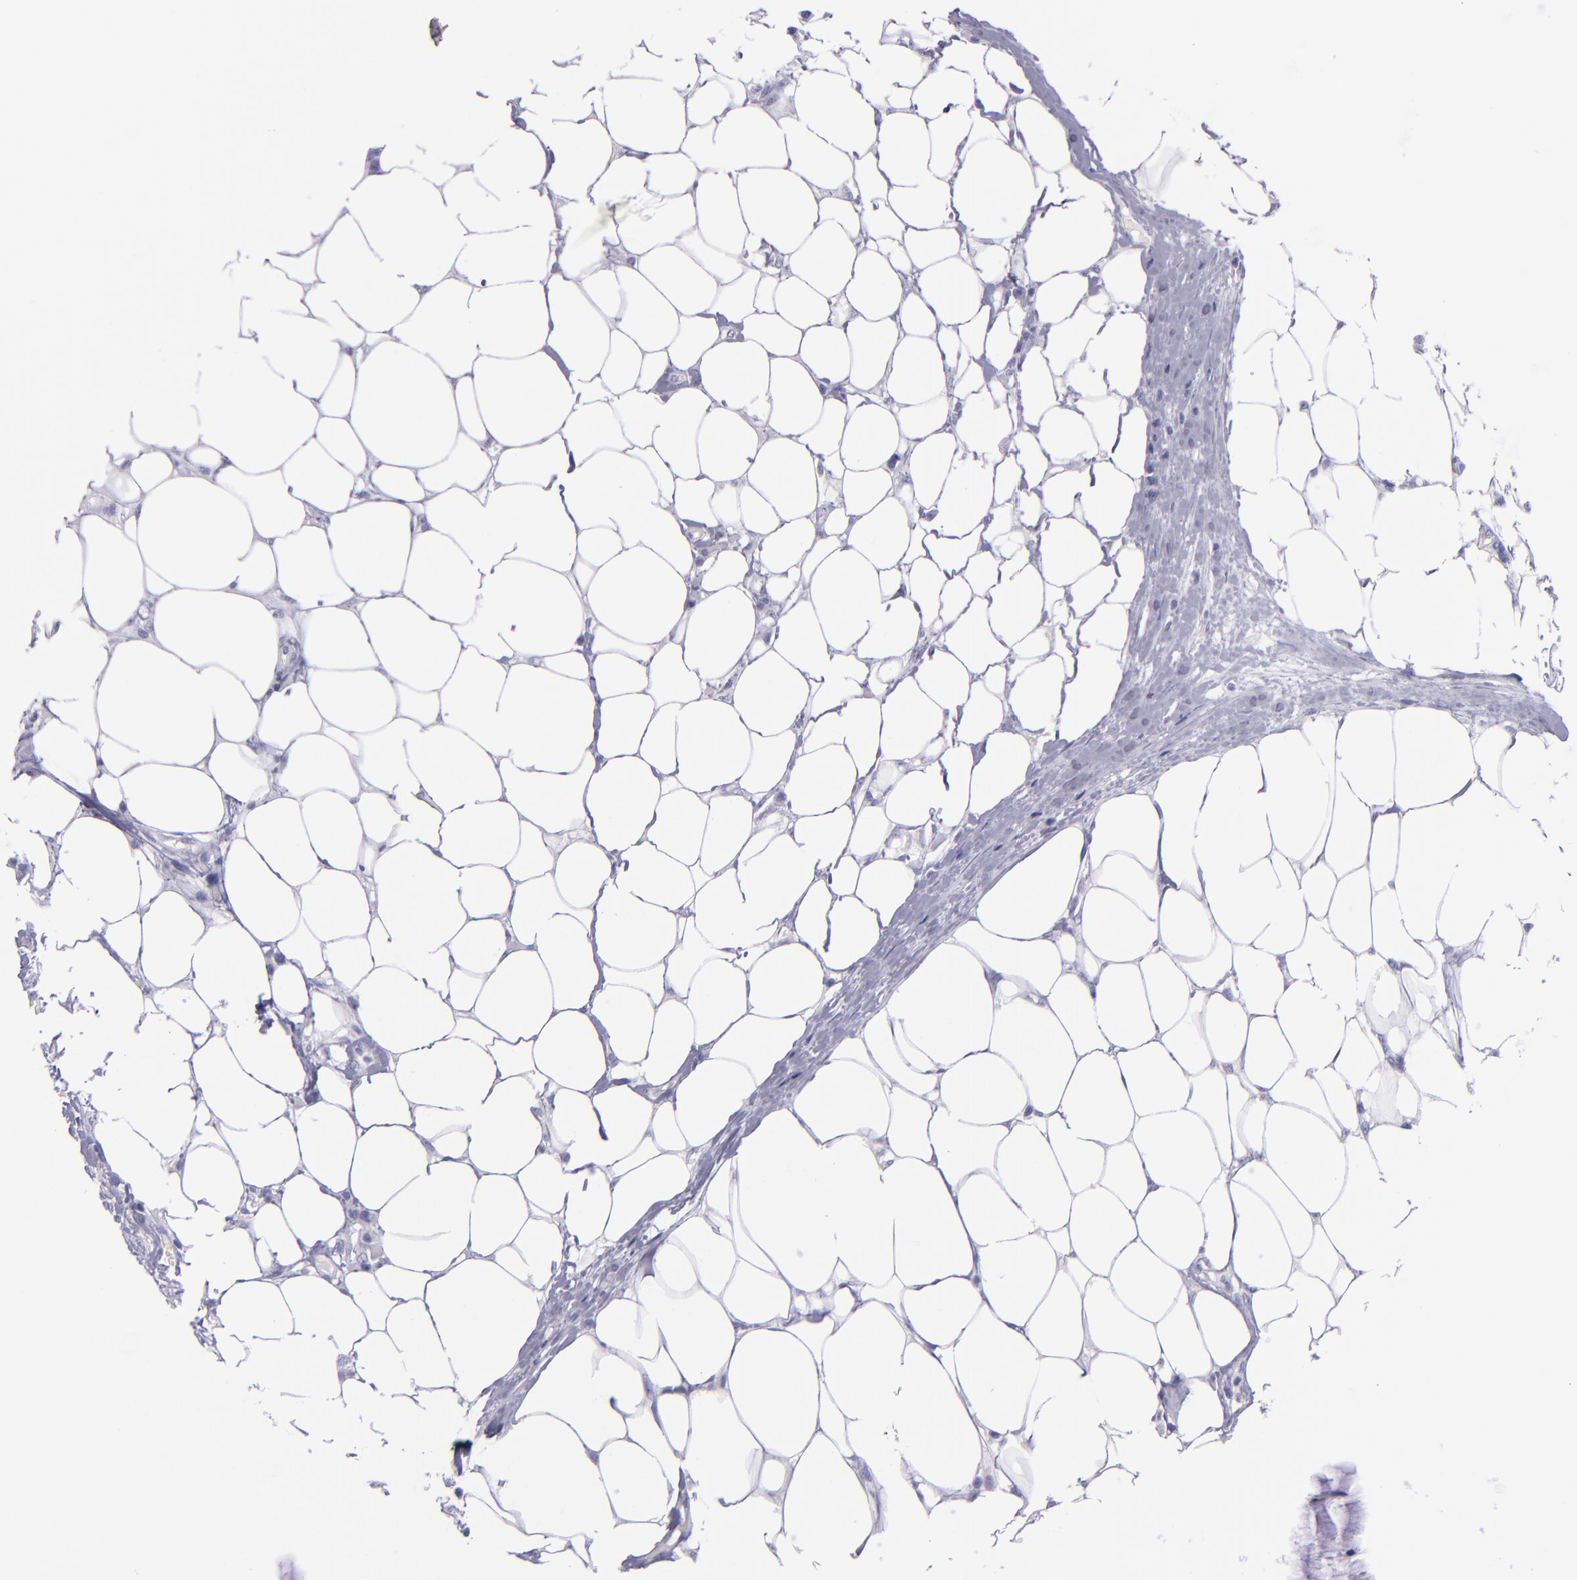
{"staining": {"intensity": "negative", "quantity": "none", "location": "none"}, "tissue": "colorectal cancer", "cell_type": "Tumor cells", "image_type": "cancer", "snomed": [{"axis": "morphology", "description": "Adenocarcinoma, NOS"}, {"axis": "topography", "description": "Colon"}], "caption": "Adenocarcinoma (colorectal) was stained to show a protein in brown. There is no significant positivity in tumor cells.", "gene": "TNNT3", "patient": {"sex": "female", "age": 70}}